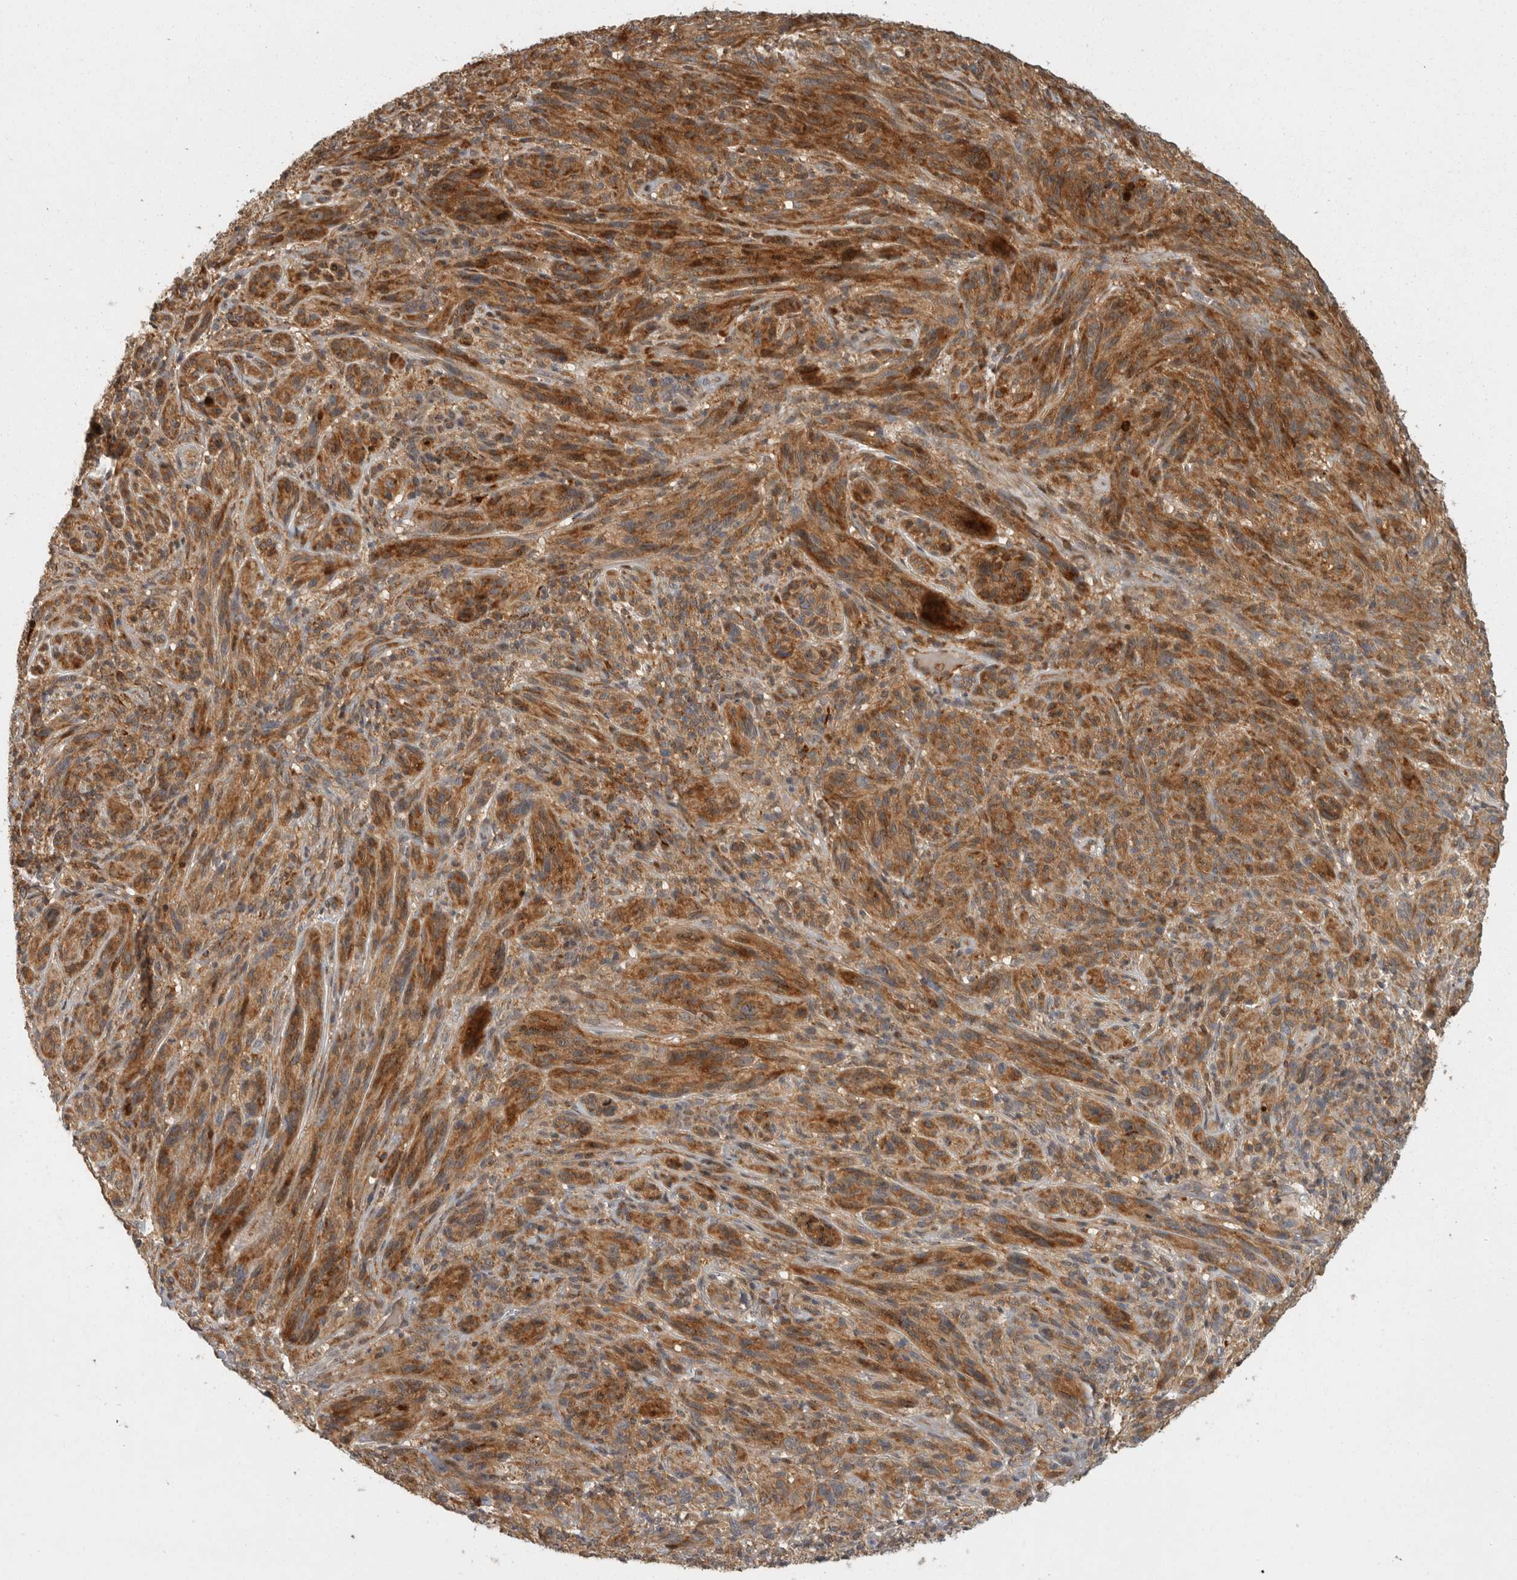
{"staining": {"intensity": "strong", "quantity": "25%-75%", "location": "cytoplasmic/membranous"}, "tissue": "melanoma", "cell_type": "Tumor cells", "image_type": "cancer", "snomed": [{"axis": "morphology", "description": "Malignant melanoma, NOS"}, {"axis": "topography", "description": "Skin of head"}], "caption": "Protein staining displays strong cytoplasmic/membranous positivity in approximately 25%-75% of tumor cells in malignant melanoma.", "gene": "SWT1", "patient": {"sex": "male", "age": 96}}